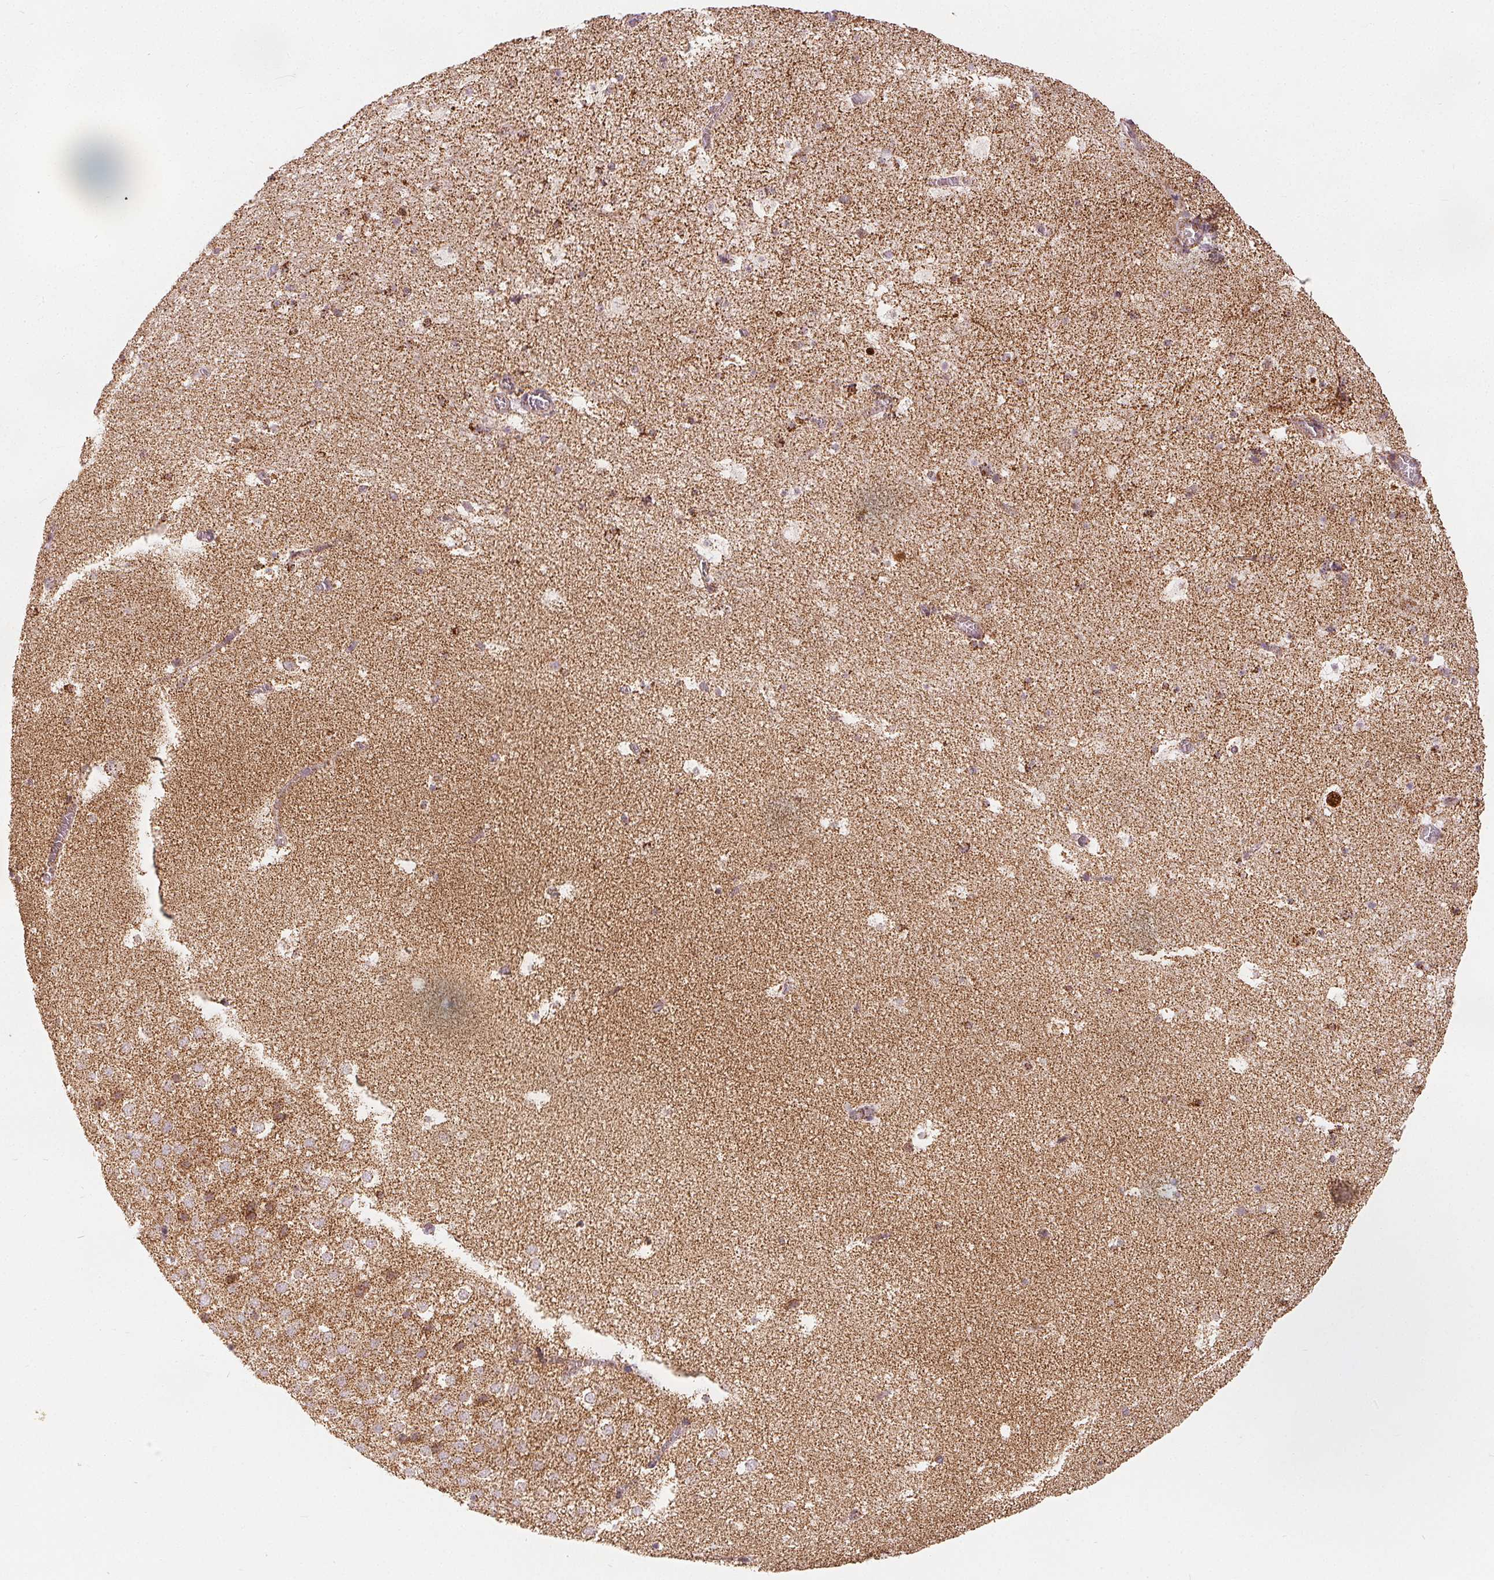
{"staining": {"intensity": "moderate", "quantity": "<25%", "location": "cytoplasmic/membranous"}, "tissue": "hippocampus", "cell_type": "Glial cells", "image_type": "normal", "snomed": [{"axis": "morphology", "description": "Normal tissue, NOS"}, {"axis": "topography", "description": "Hippocampus"}], "caption": "This is a histology image of immunohistochemistry (IHC) staining of unremarkable hippocampus, which shows moderate expression in the cytoplasmic/membranous of glial cells.", "gene": "SDHB", "patient": {"sex": "female", "age": 42}}